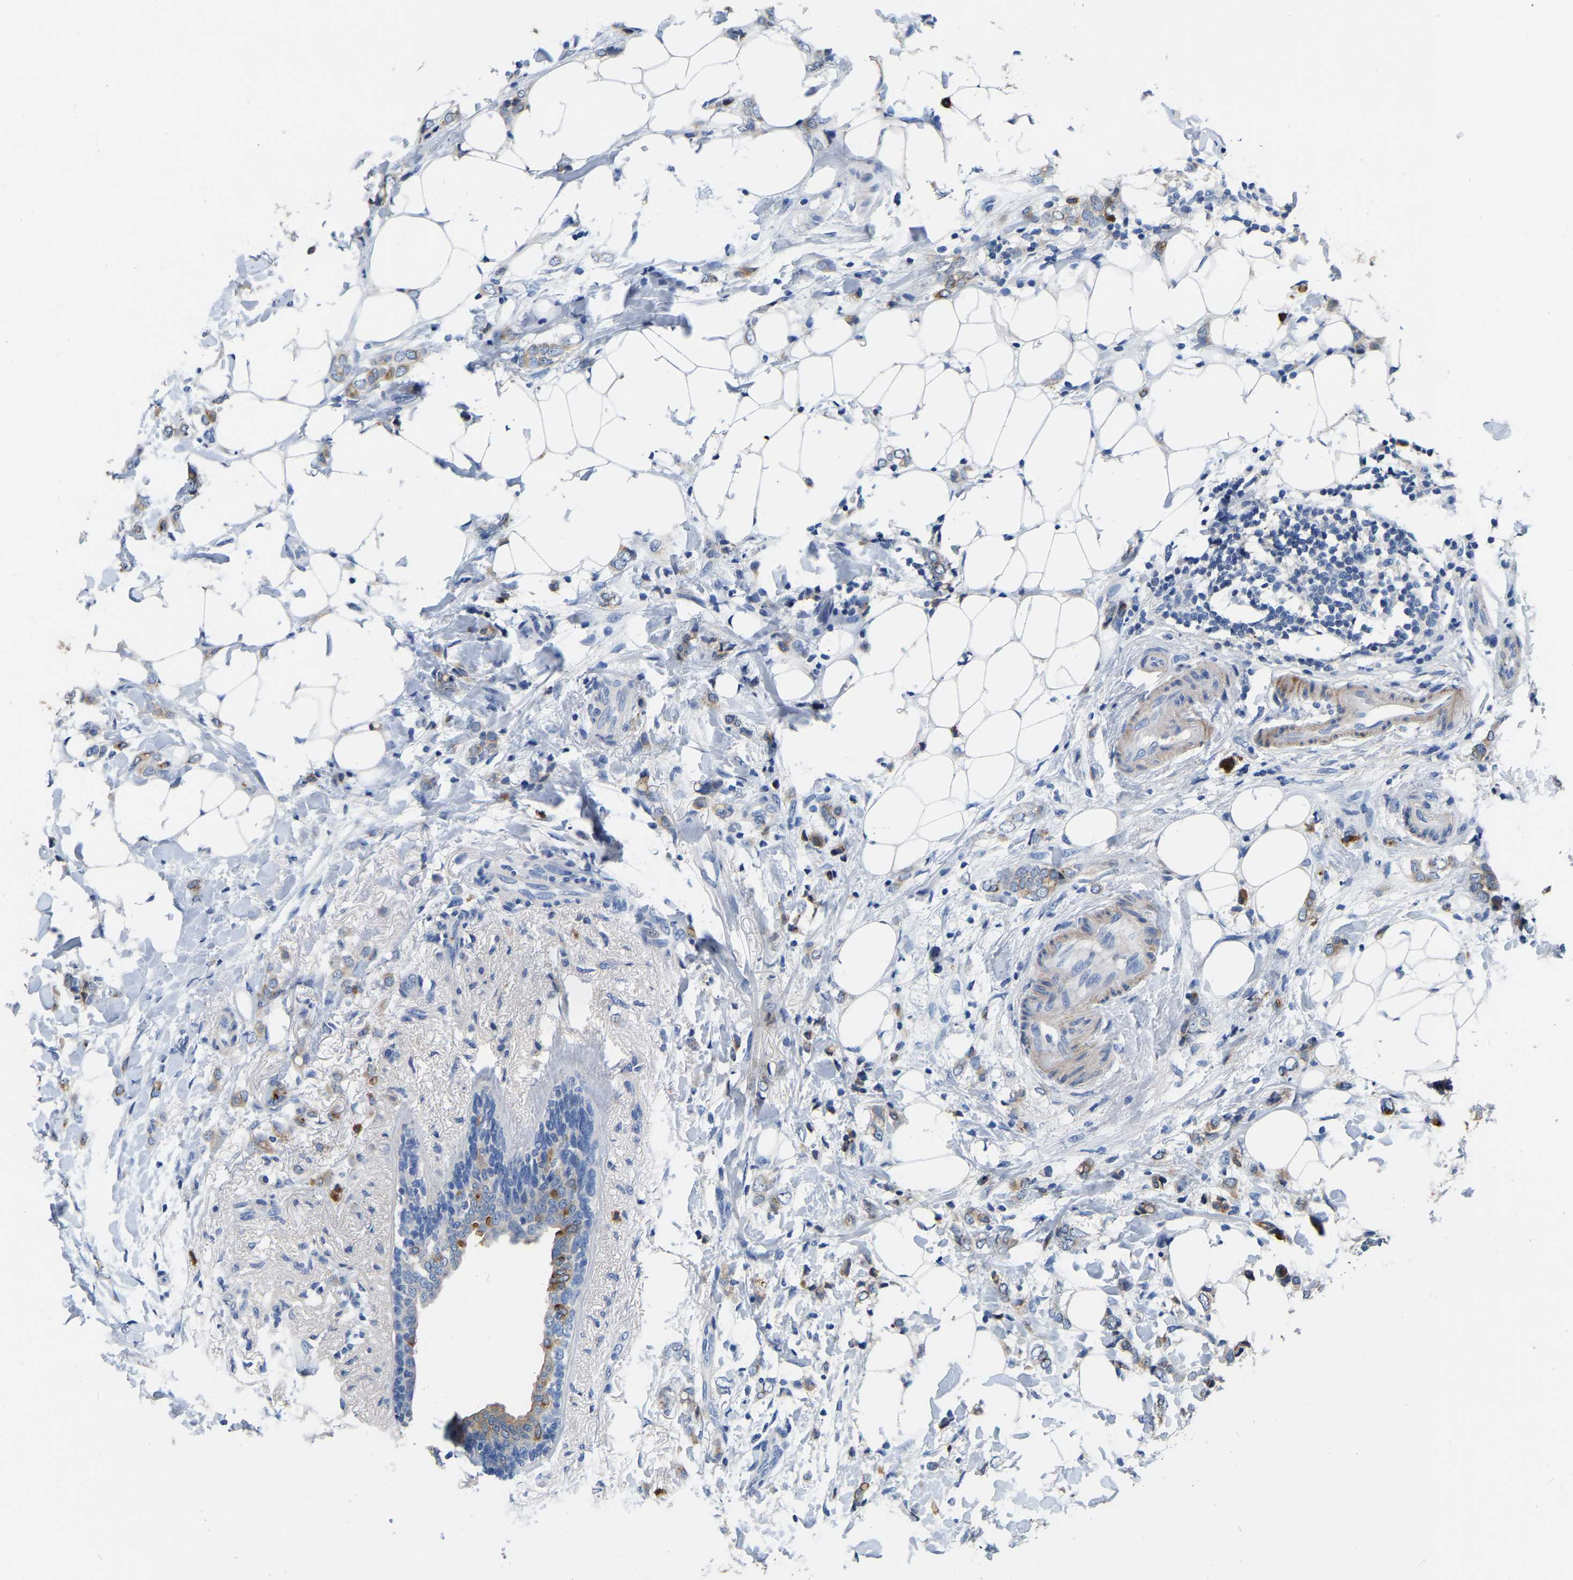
{"staining": {"intensity": "moderate", "quantity": ">75%", "location": "cytoplasmic/membranous"}, "tissue": "breast cancer", "cell_type": "Tumor cells", "image_type": "cancer", "snomed": [{"axis": "morphology", "description": "Normal tissue, NOS"}, {"axis": "morphology", "description": "Lobular carcinoma"}, {"axis": "topography", "description": "Breast"}], "caption": "Human breast cancer (lobular carcinoma) stained with a protein marker displays moderate staining in tumor cells.", "gene": "RAB27B", "patient": {"sex": "female", "age": 47}}